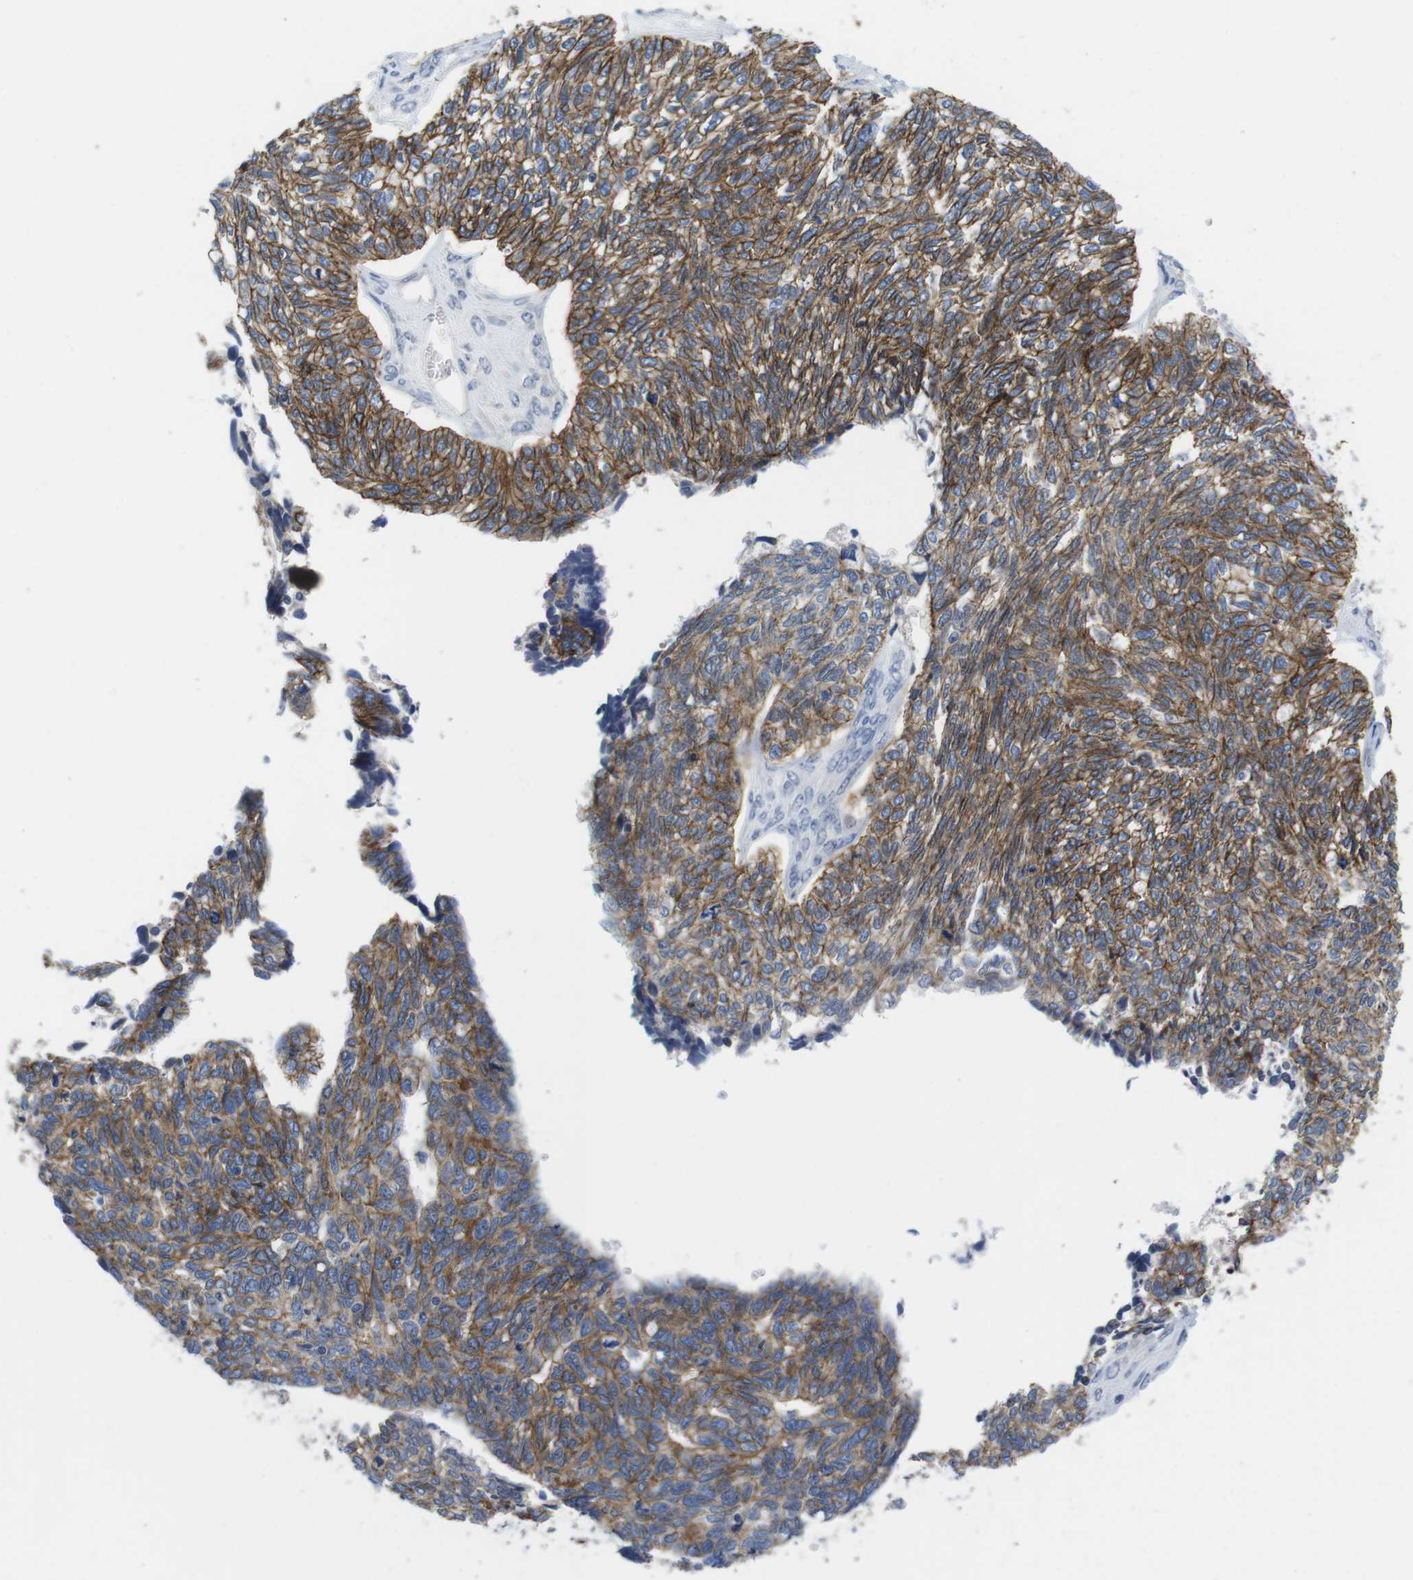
{"staining": {"intensity": "moderate", "quantity": ">75%", "location": "cytoplasmic/membranous"}, "tissue": "ovarian cancer", "cell_type": "Tumor cells", "image_type": "cancer", "snomed": [{"axis": "morphology", "description": "Cystadenocarcinoma, serous, NOS"}, {"axis": "topography", "description": "Ovary"}], "caption": "Ovarian serous cystadenocarcinoma was stained to show a protein in brown. There is medium levels of moderate cytoplasmic/membranous staining in approximately >75% of tumor cells.", "gene": "SCRIB", "patient": {"sex": "female", "age": 79}}